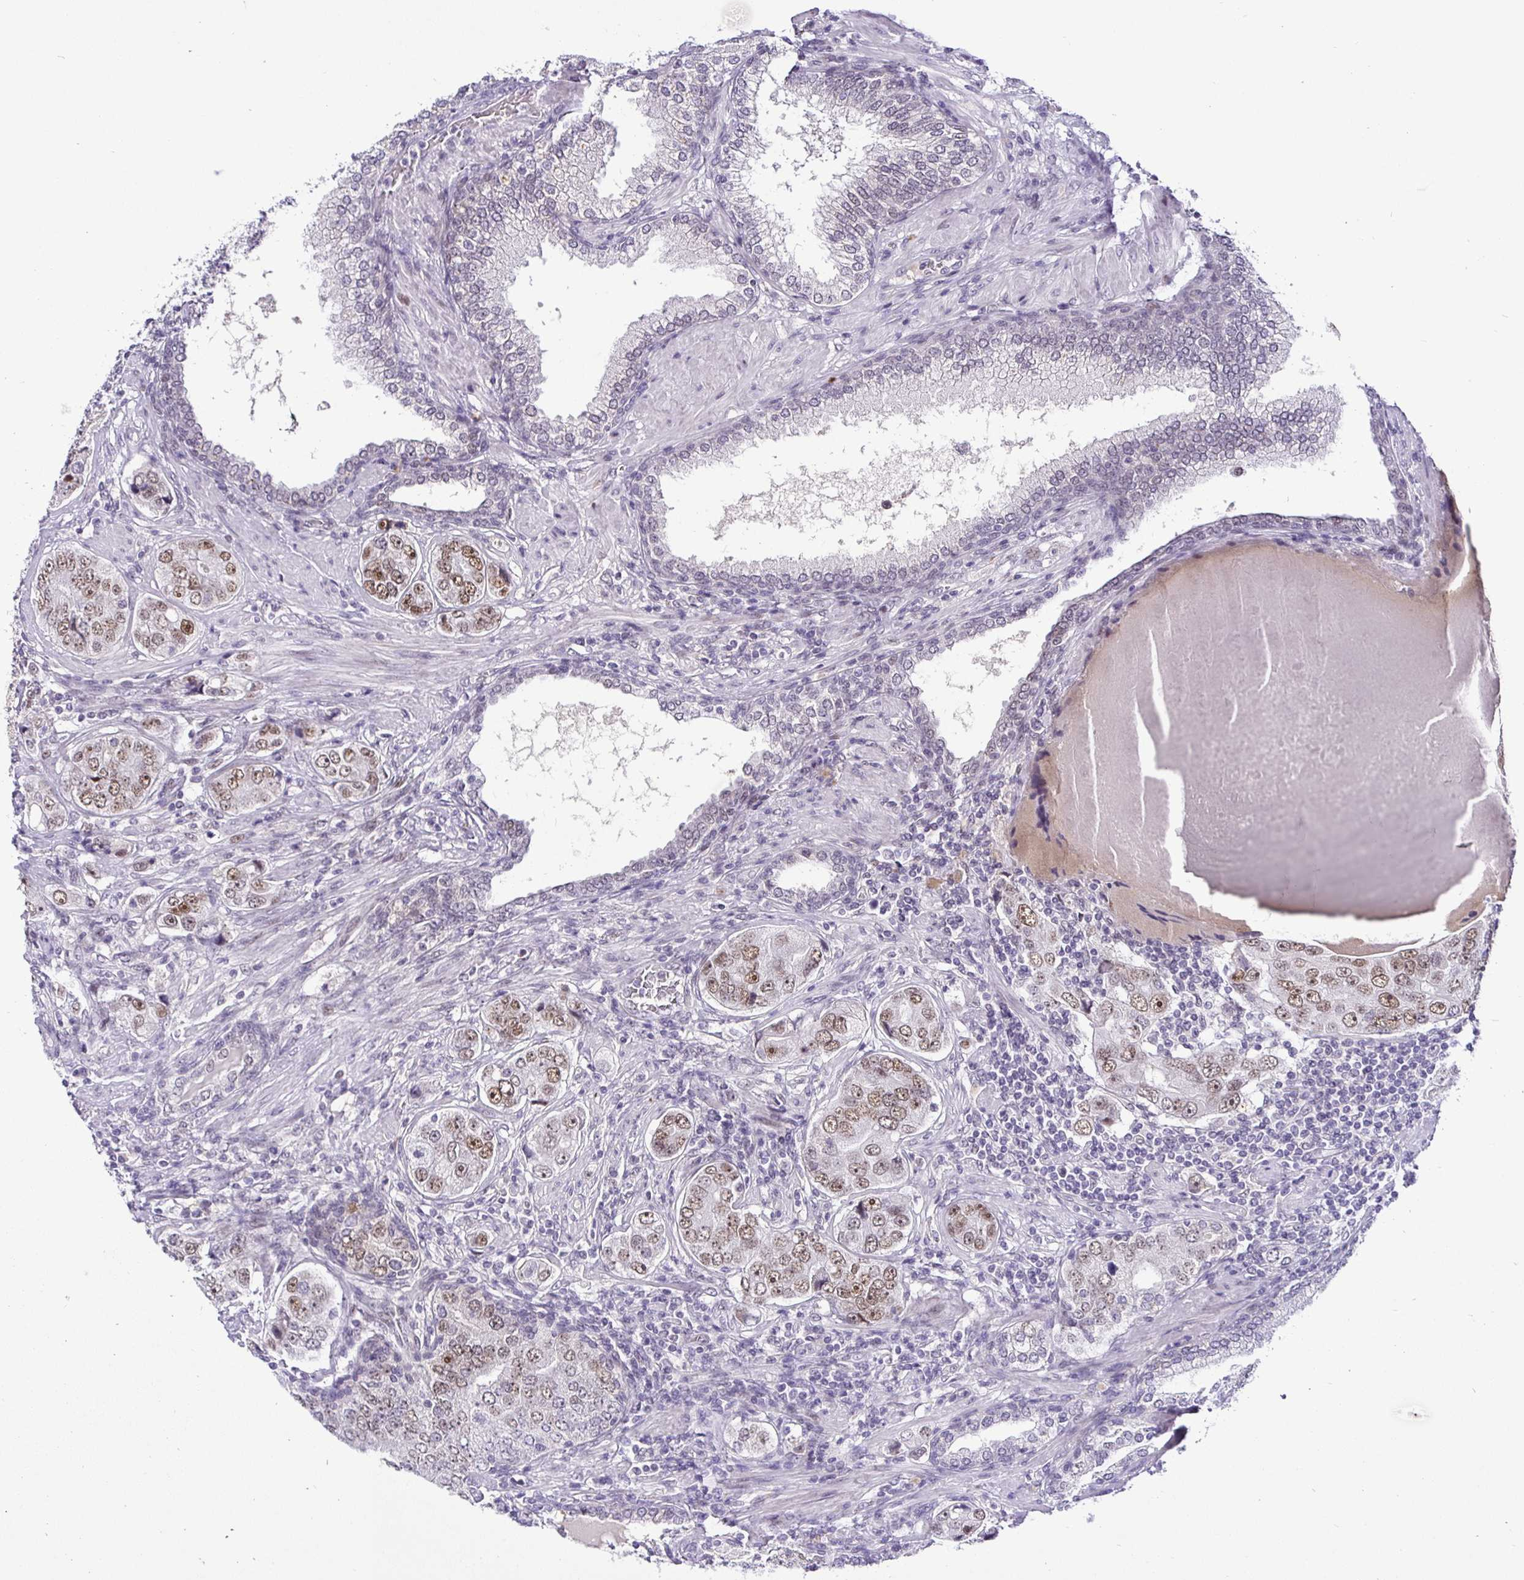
{"staining": {"intensity": "moderate", "quantity": ">75%", "location": "nuclear"}, "tissue": "prostate cancer", "cell_type": "Tumor cells", "image_type": "cancer", "snomed": [{"axis": "morphology", "description": "Adenocarcinoma, High grade"}, {"axis": "topography", "description": "Prostate"}], "caption": "This photomicrograph exhibits IHC staining of human prostate cancer (adenocarcinoma (high-grade)), with medium moderate nuclear positivity in approximately >75% of tumor cells.", "gene": "NUP188", "patient": {"sex": "male", "age": 60}}